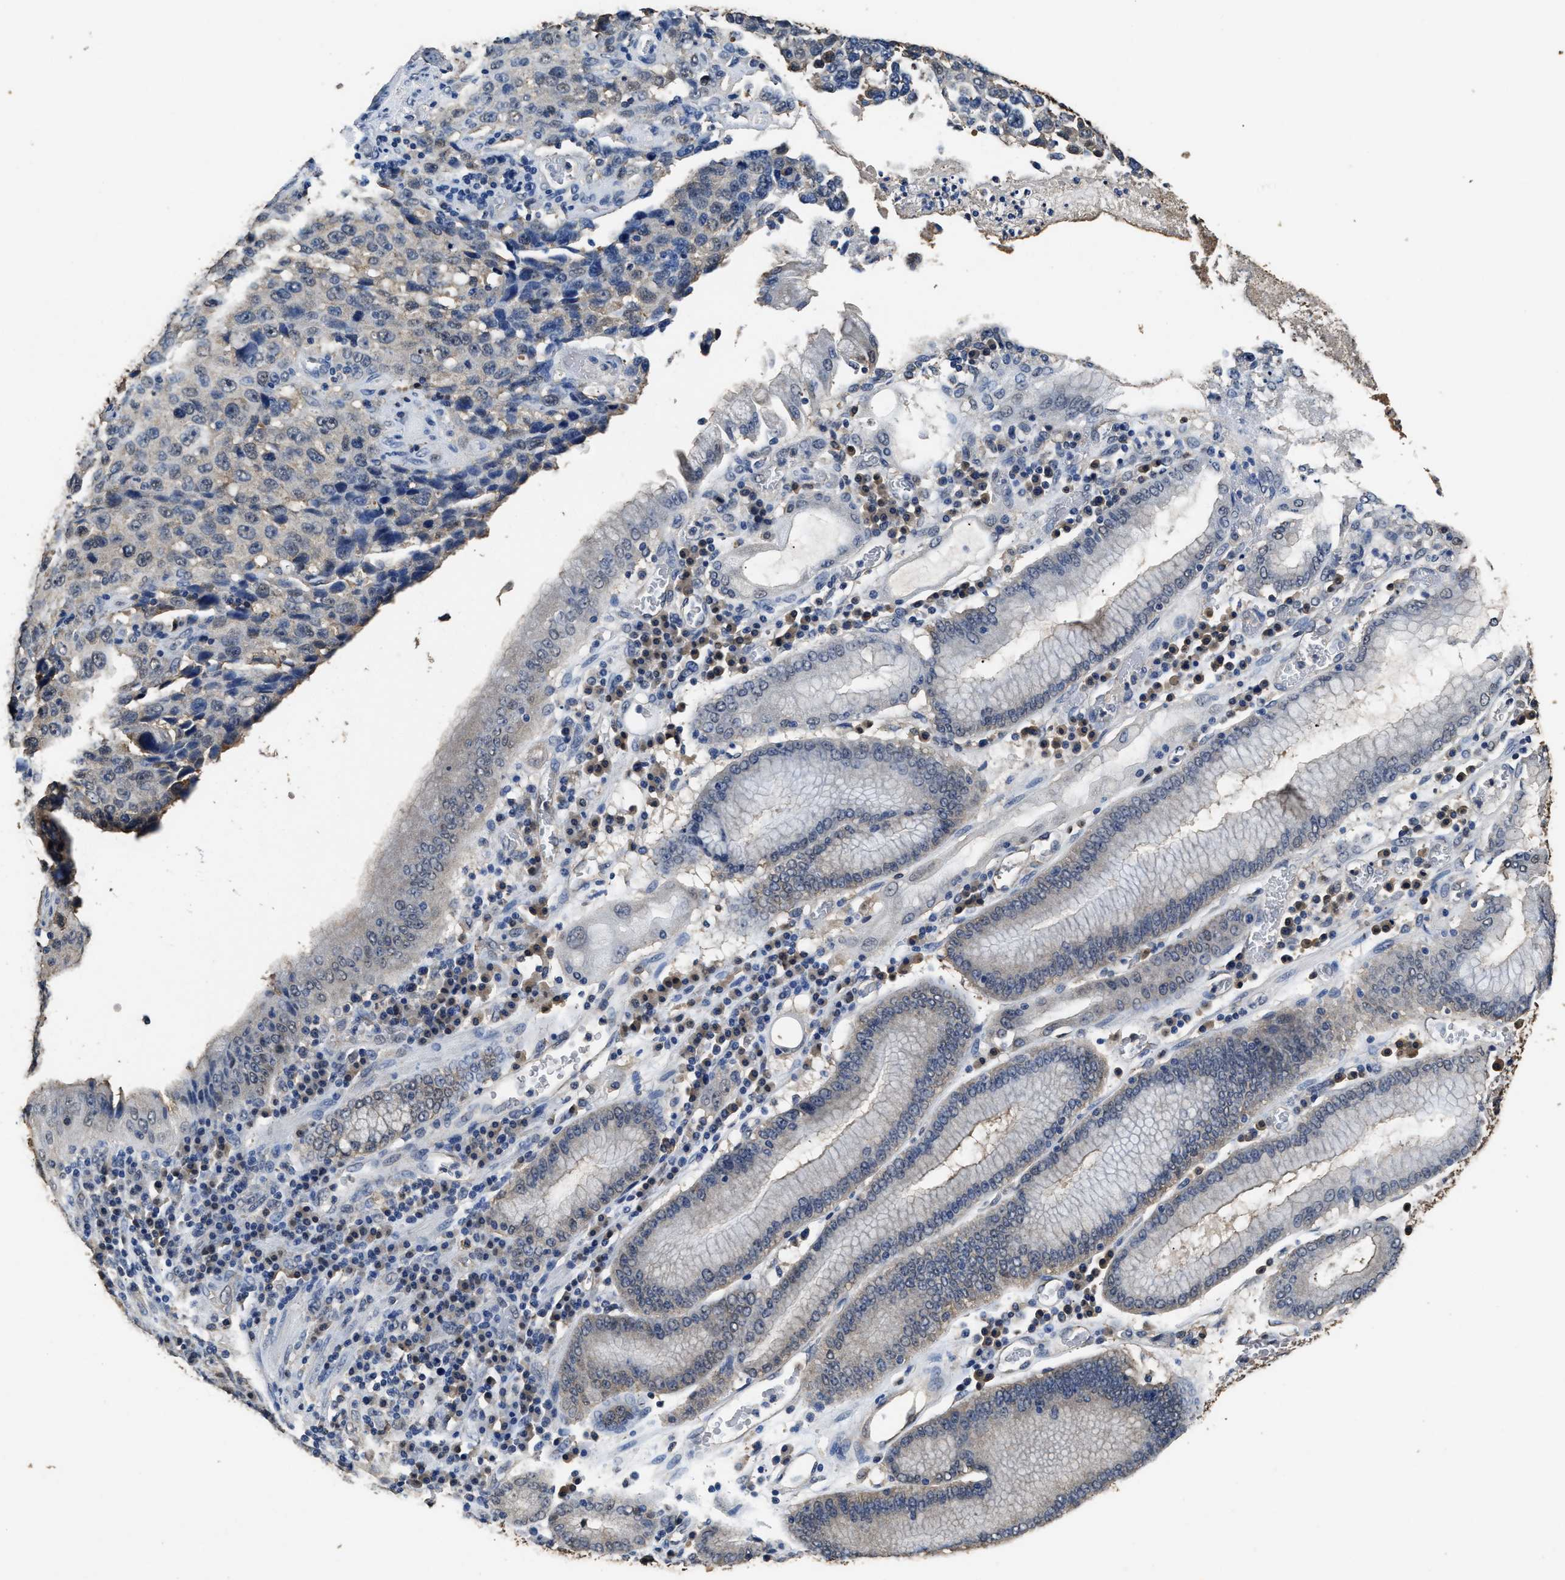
{"staining": {"intensity": "negative", "quantity": "none", "location": "none"}, "tissue": "stomach cancer", "cell_type": "Tumor cells", "image_type": "cancer", "snomed": [{"axis": "morphology", "description": "Normal tissue, NOS"}, {"axis": "morphology", "description": "Adenocarcinoma, NOS"}, {"axis": "topography", "description": "Stomach"}], "caption": "Histopathology image shows no significant protein staining in tumor cells of stomach adenocarcinoma. Brightfield microscopy of immunohistochemistry stained with DAB (brown) and hematoxylin (blue), captured at high magnification.", "gene": "YWHAE", "patient": {"sex": "male", "age": 48}}